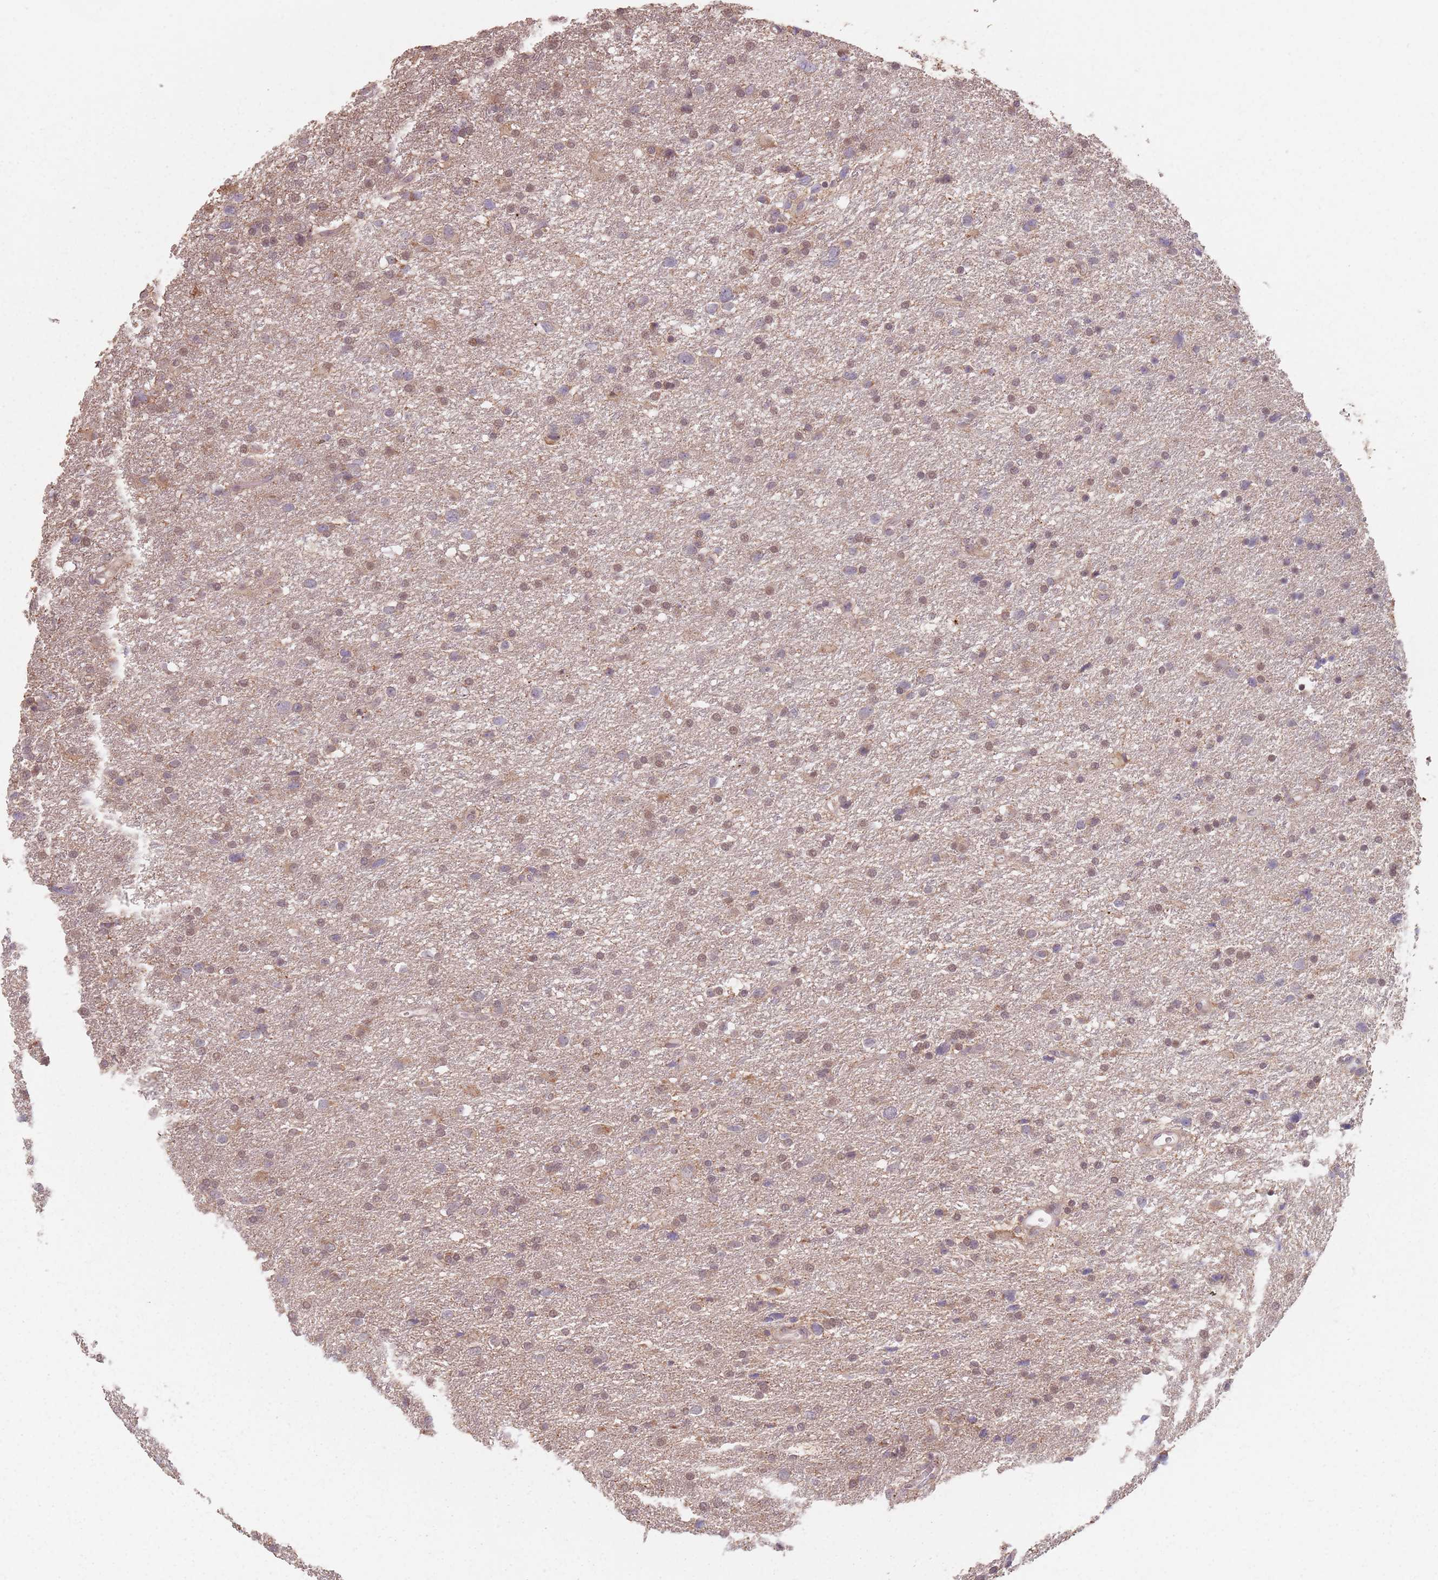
{"staining": {"intensity": "weak", "quantity": ">75%", "location": "cytoplasmic/membranous,nuclear"}, "tissue": "glioma", "cell_type": "Tumor cells", "image_type": "cancer", "snomed": [{"axis": "morphology", "description": "Glioma, malignant, Low grade"}, {"axis": "topography", "description": "Brain"}], "caption": "The immunohistochemical stain shows weak cytoplasmic/membranous and nuclear expression in tumor cells of malignant glioma (low-grade) tissue. (Stains: DAB (3,3'-diaminobenzidine) in brown, nuclei in blue, Microscopy: brightfield microscopy at high magnification).", "gene": "VPS52", "patient": {"sex": "female", "age": 32}}